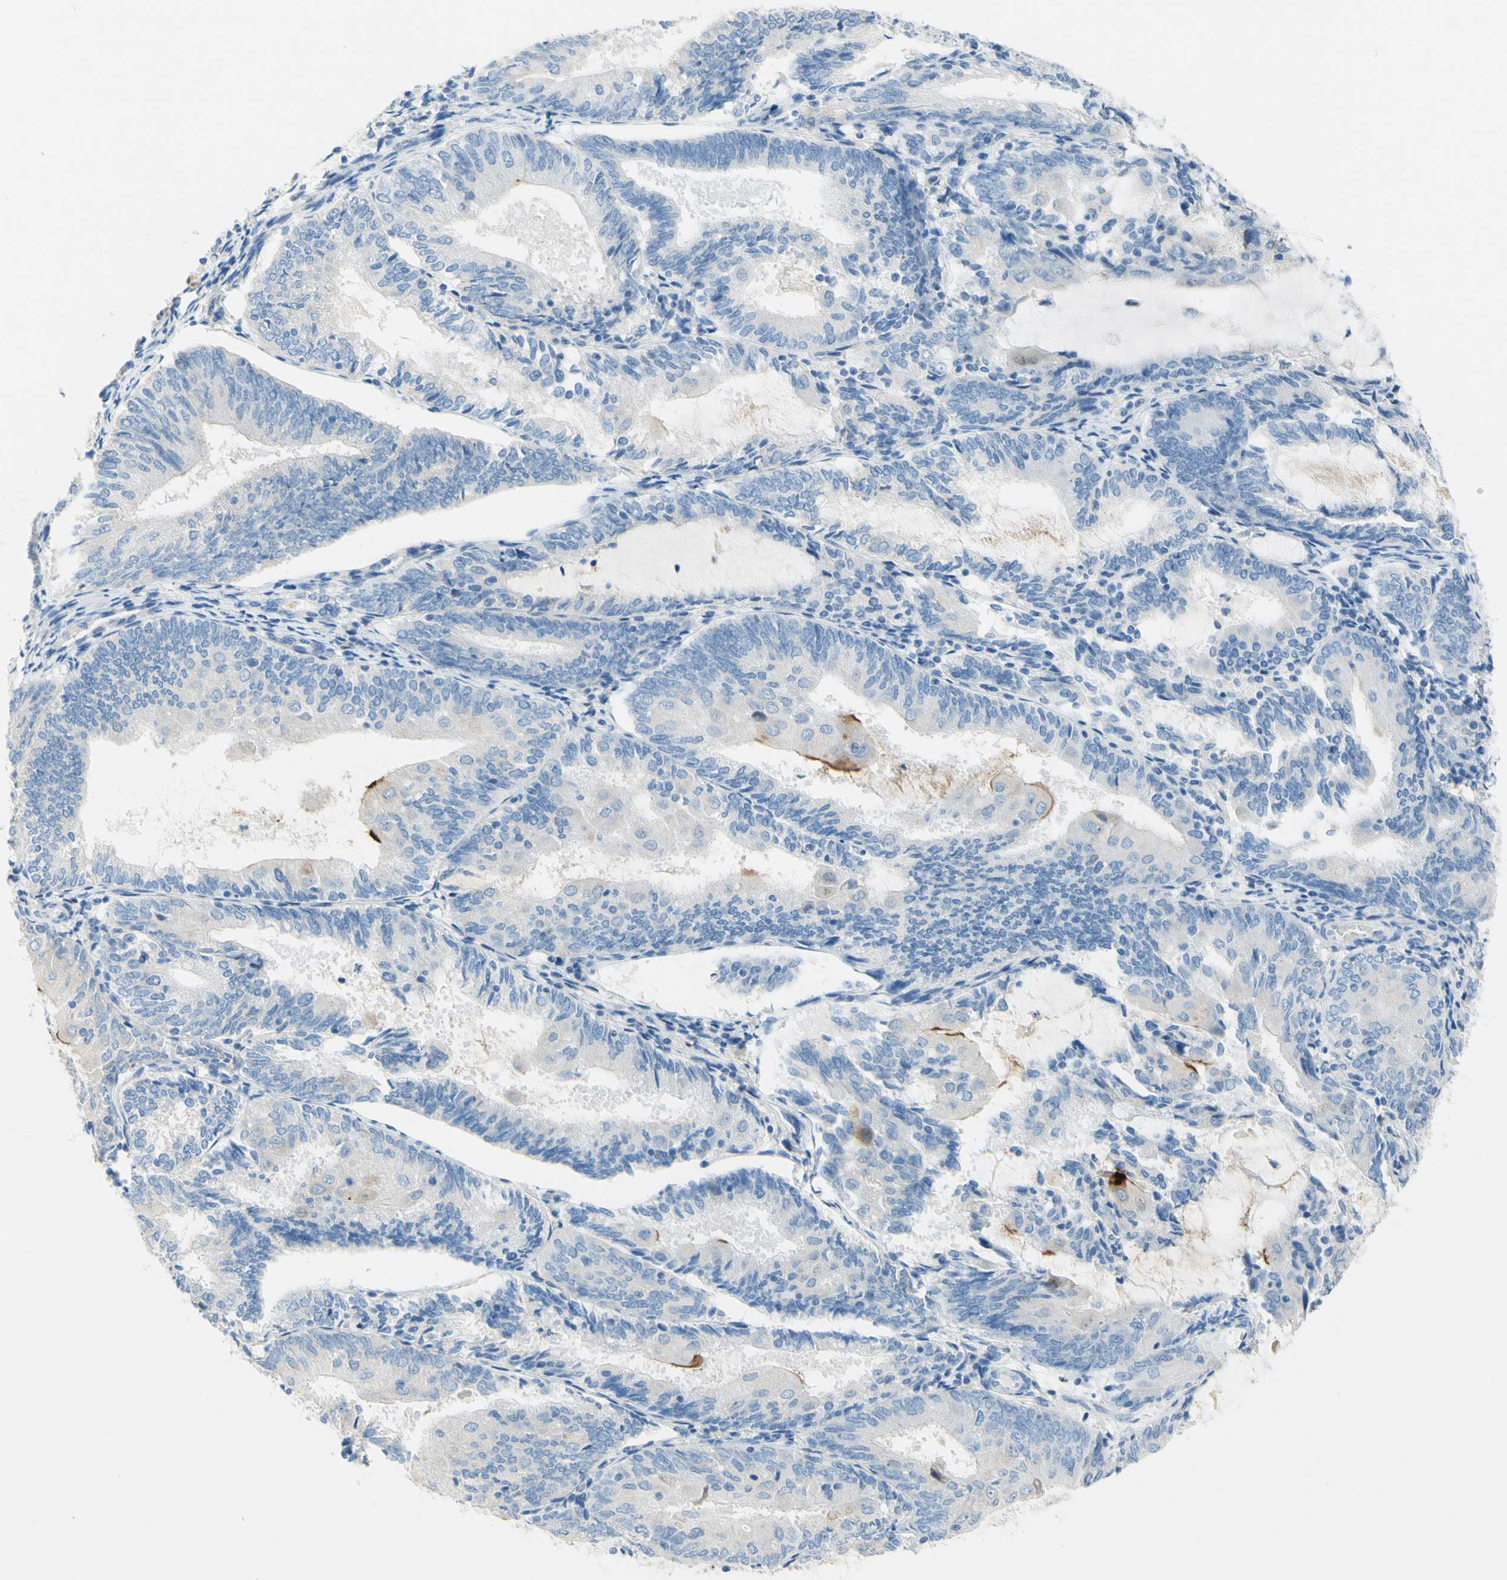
{"staining": {"intensity": "negative", "quantity": "none", "location": "none"}, "tissue": "endometrial cancer", "cell_type": "Tumor cells", "image_type": "cancer", "snomed": [{"axis": "morphology", "description": "Adenocarcinoma, NOS"}, {"axis": "topography", "description": "Endometrium"}], "caption": "Human adenocarcinoma (endometrial) stained for a protein using immunohistochemistry demonstrates no positivity in tumor cells.", "gene": "POLR2J3", "patient": {"sex": "female", "age": 81}}